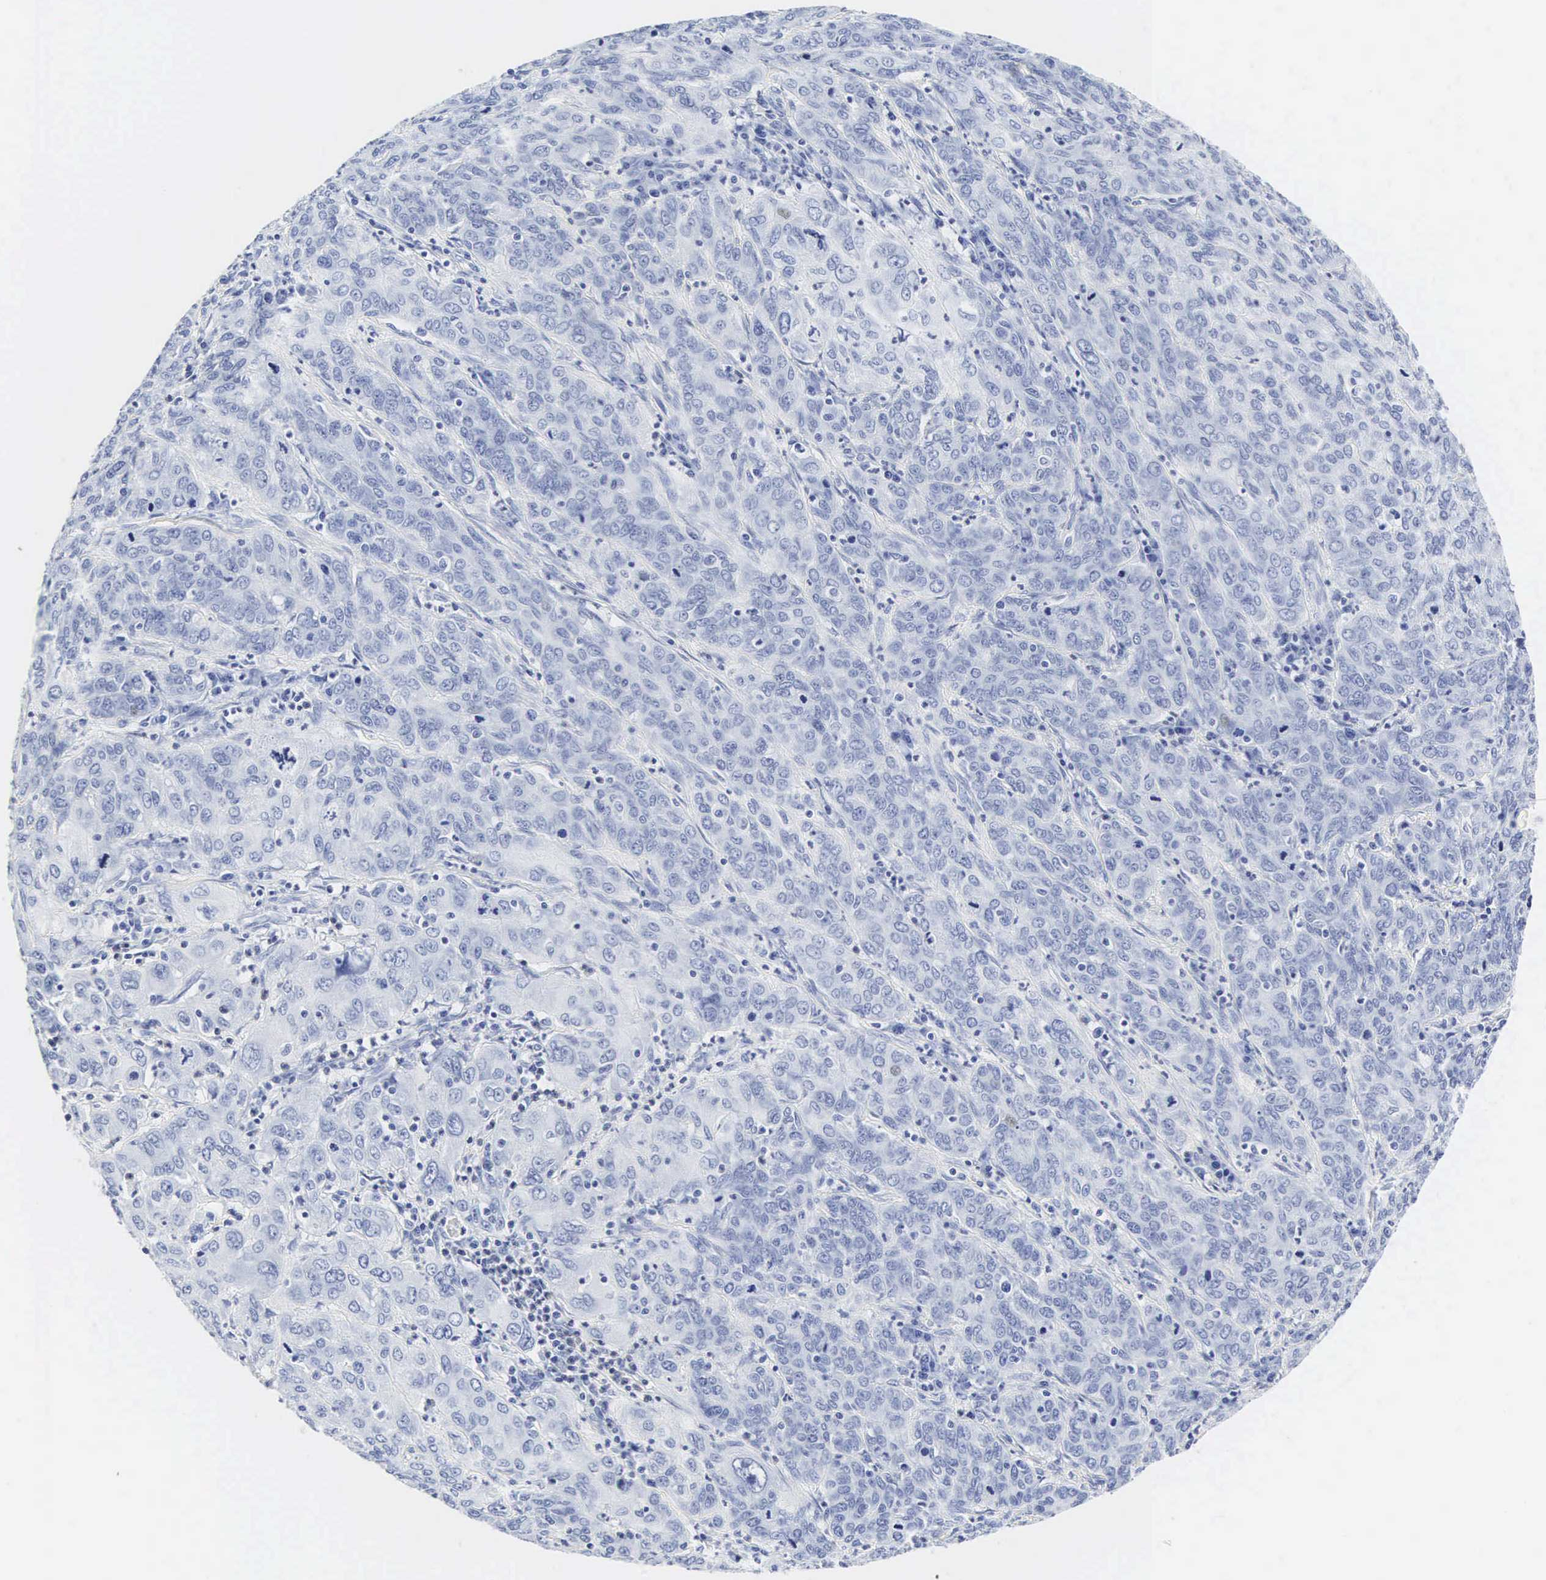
{"staining": {"intensity": "negative", "quantity": "none", "location": "none"}, "tissue": "cervical cancer", "cell_type": "Tumor cells", "image_type": "cancer", "snomed": [{"axis": "morphology", "description": "Squamous cell carcinoma, NOS"}, {"axis": "topography", "description": "Cervix"}], "caption": "High magnification brightfield microscopy of squamous cell carcinoma (cervical) stained with DAB (3,3'-diaminobenzidine) (brown) and counterstained with hematoxylin (blue): tumor cells show no significant positivity.", "gene": "INS", "patient": {"sex": "female", "age": 38}}